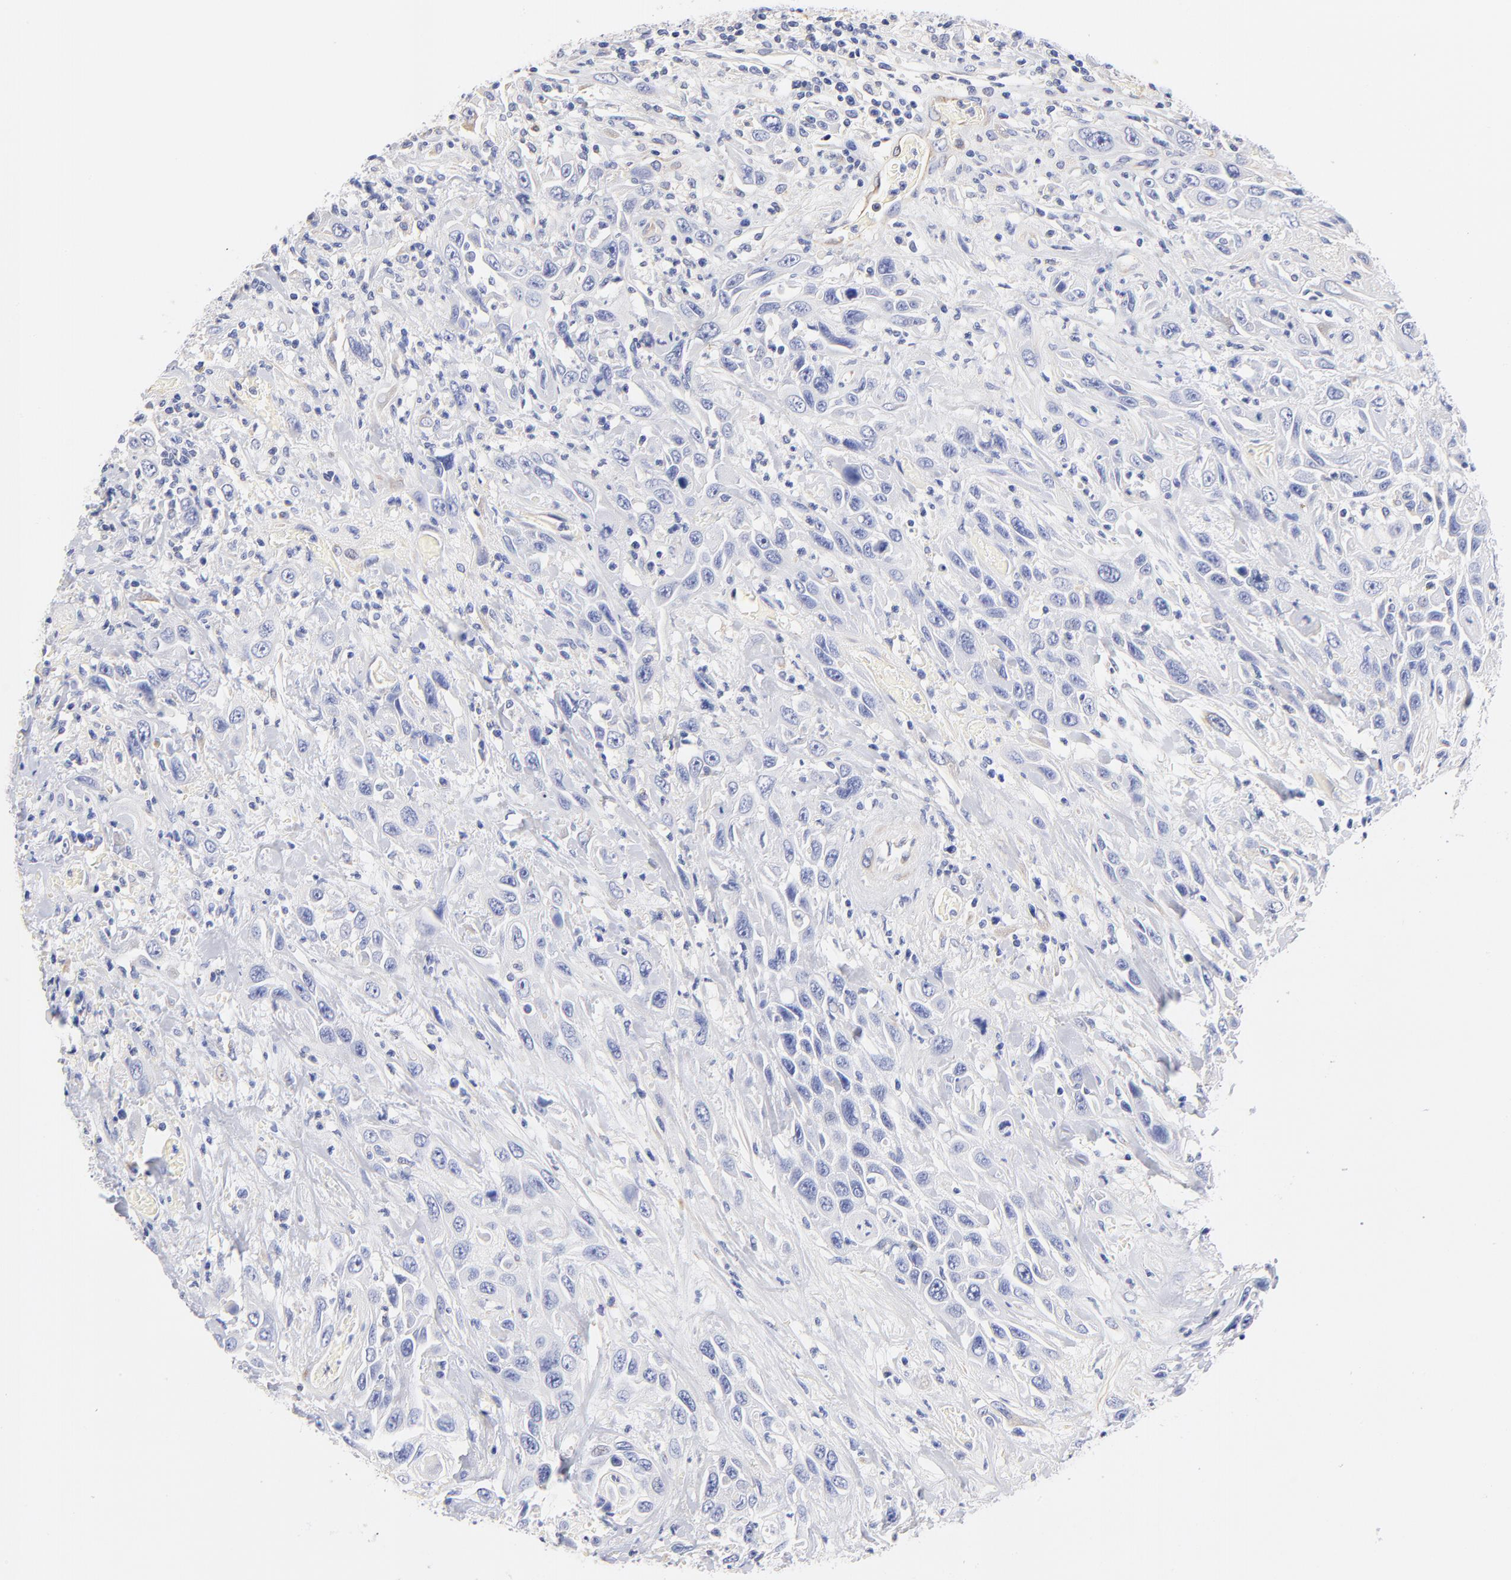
{"staining": {"intensity": "negative", "quantity": "none", "location": "none"}, "tissue": "urothelial cancer", "cell_type": "Tumor cells", "image_type": "cancer", "snomed": [{"axis": "morphology", "description": "Urothelial carcinoma, High grade"}, {"axis": "topography", "description": "Urinary bladder"}], "caption": "Tumor cells show no significant positivity in urothelial cancer.", "gene": "HS3ST1", "patient": {"sex": "female", "age": 84}}